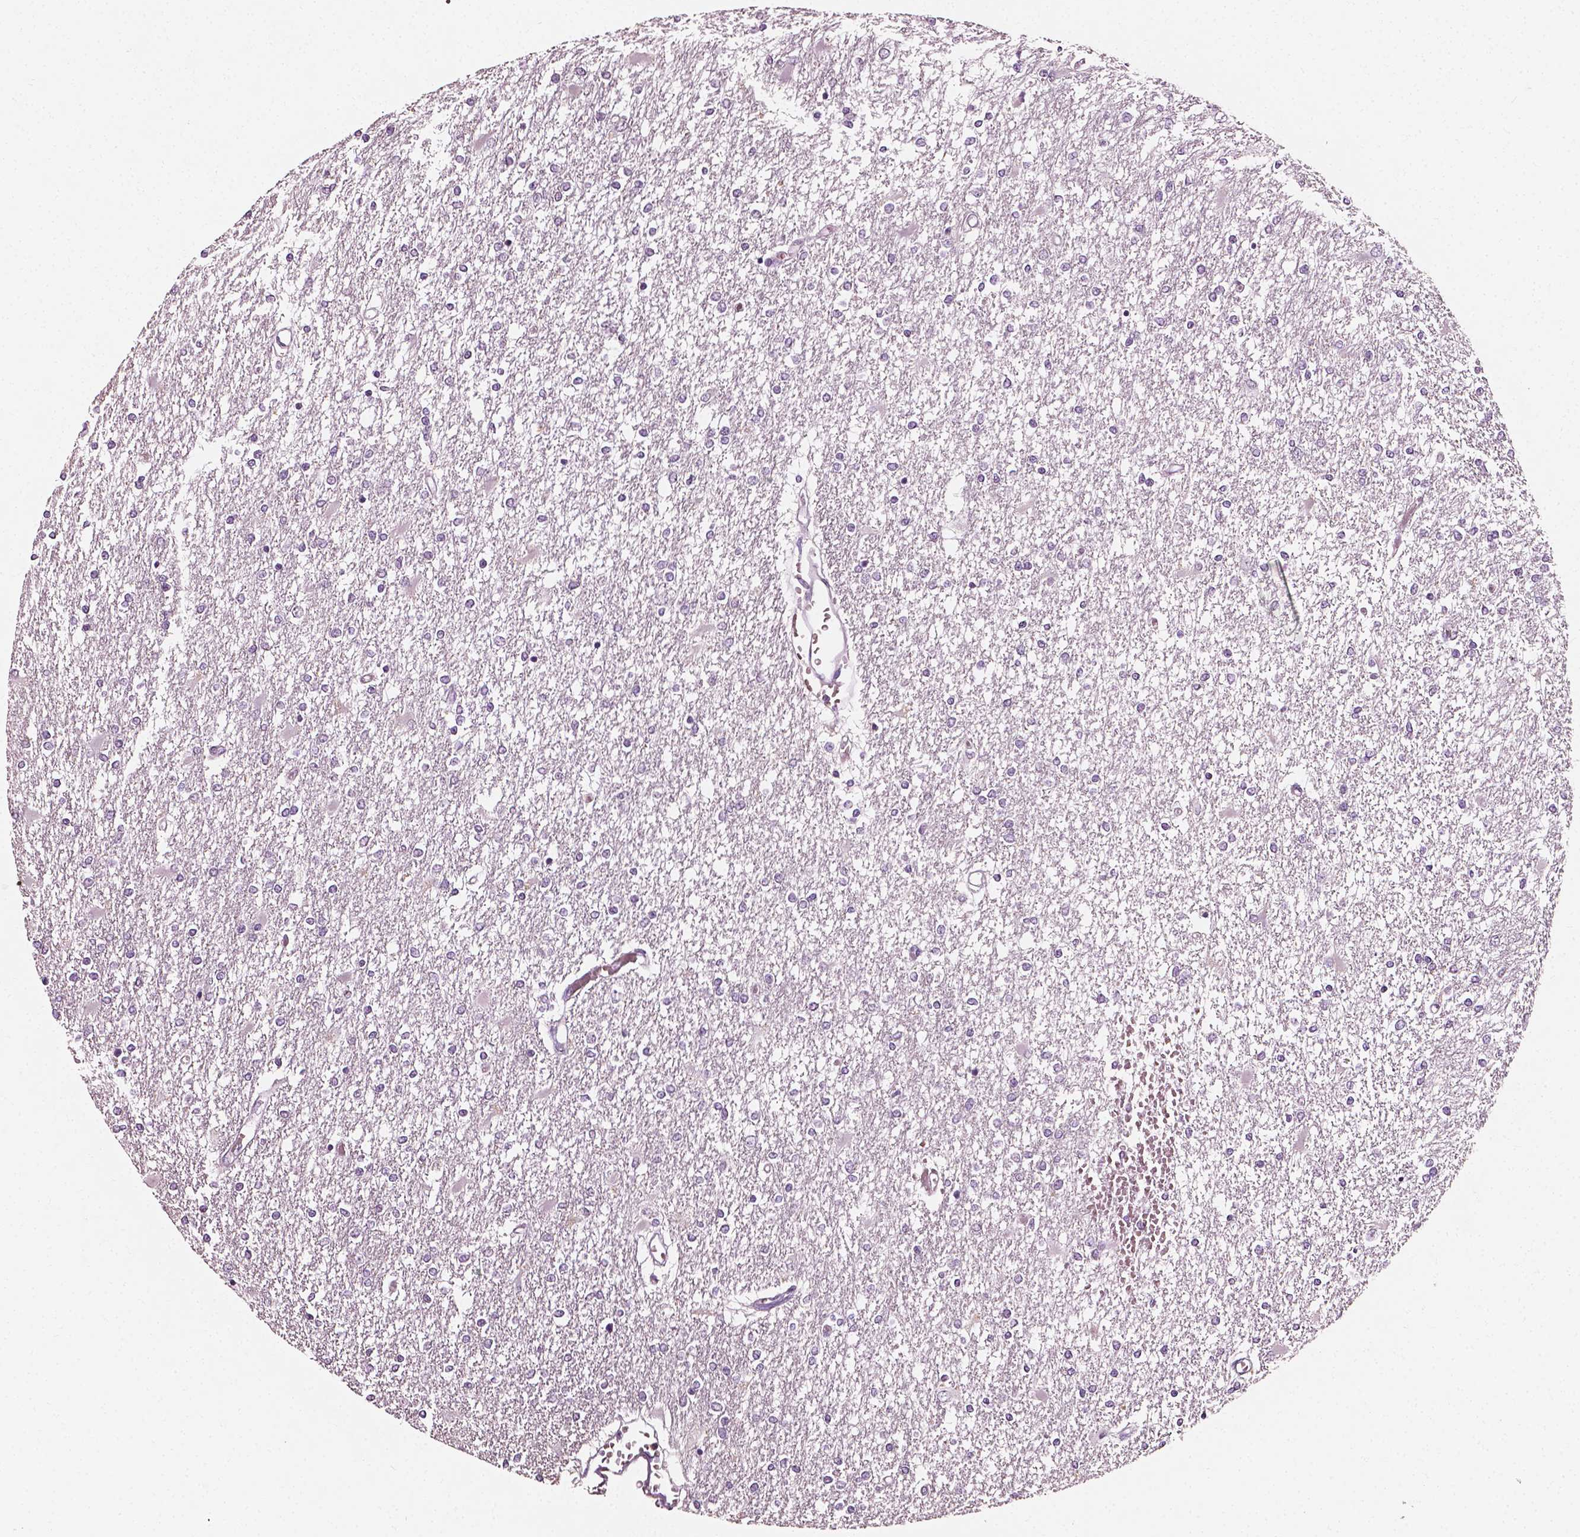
{"staining": {"intensity": "negative", "quantity": "none", "location": "none"}, "tissue": "glioma", "cell_type": "Tumor cells", "image_type": "cancer", "snomed": [{"axis": "morphology", "description": "Glioma, malignant, High grade"}, {"axis": "topography", "description": "Cerebral cortex"}], "caption": "This is a micrograph of immunohistochemistry (IHC) staining of glioma, which shows no expression in tumor cells. (Immunohistochemistry, brightfield microscopy, high magnification).", "gene": "PLA2R1", "patient": {"sex": "male", "age": 79}}